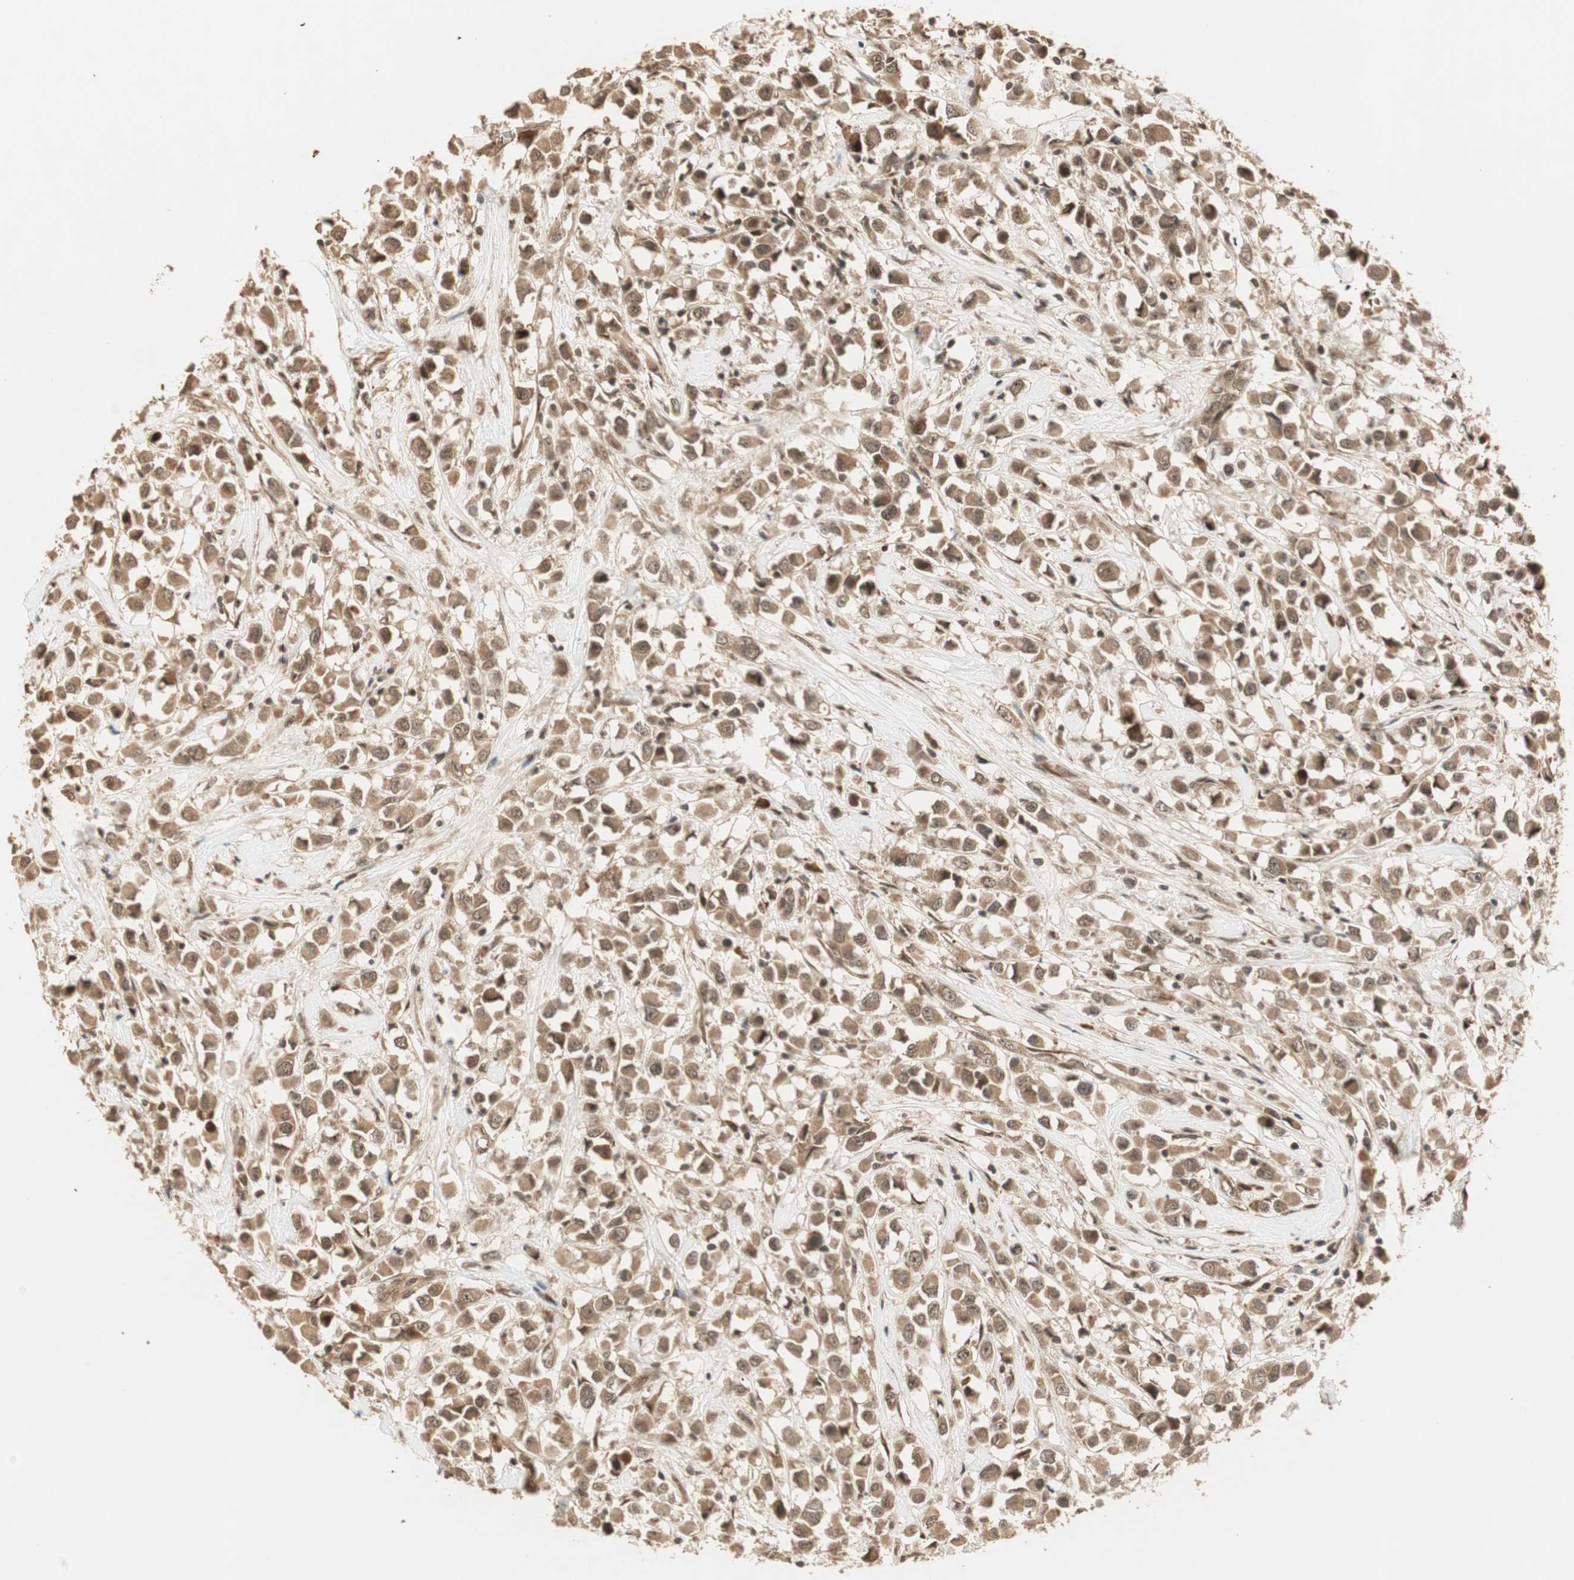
{"staining": {"intensity": "moderate", "quantity": ">75%", "location": "cytoplasmic/membranous,nuclear"}, "tissue": "breast cancer", "cell_type": "Tumor cells", "image_type": "cancer", "snomed": [{"axis": "morphology", "description": "Duct carcinoma"}, {"axis": "topography", "description": "Breast"}], "caption": "Immunohistochemical staining of human breast intraductal carcinoma shows medium levels of moderate cytoplasmic/membranous and nuclear protein expression in approximately >75% of tumor cells.", "gene": "ZSCAN31", "patient": {"sex": "female", "age": 61}}